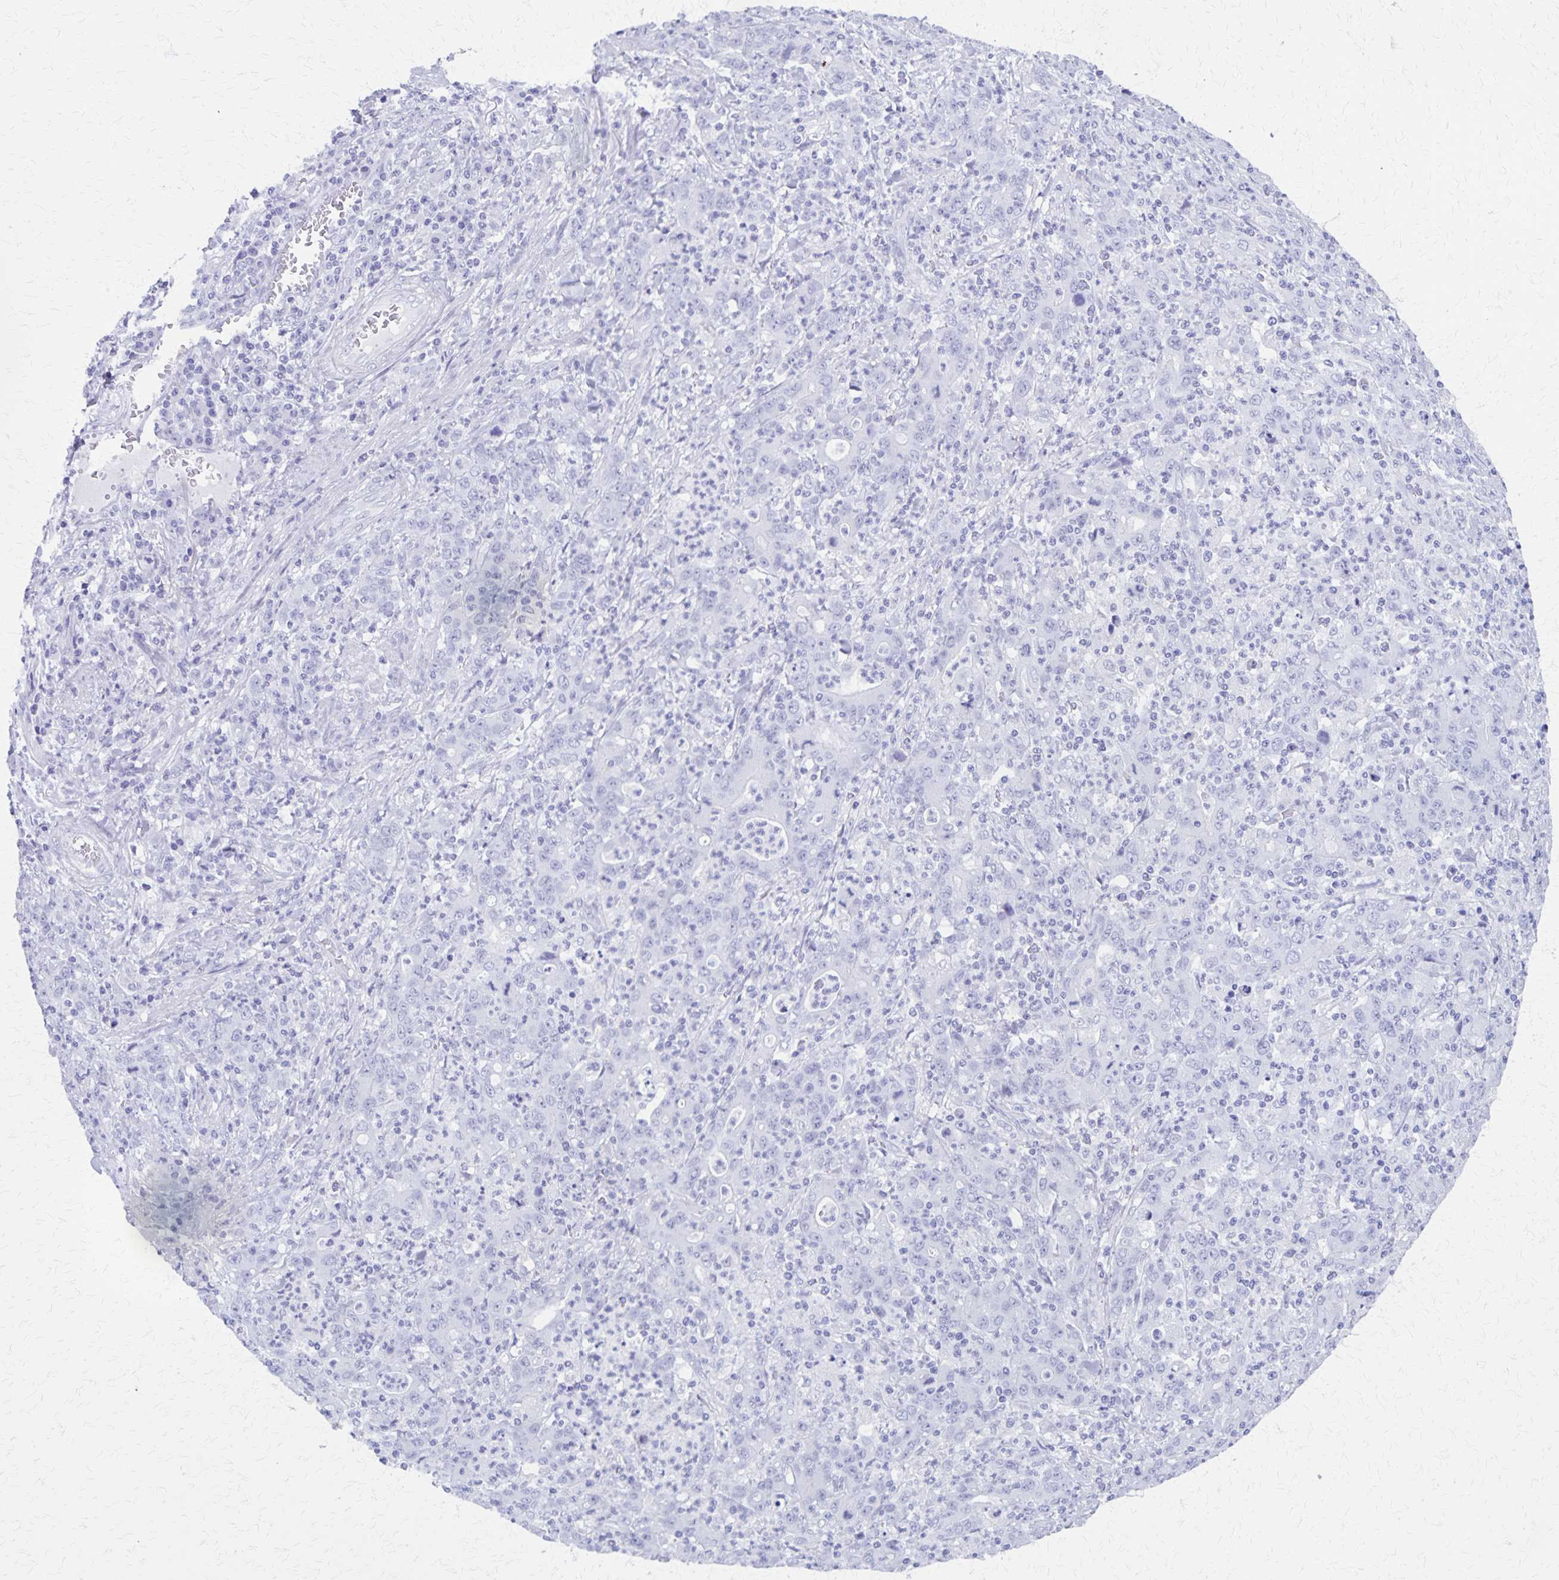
{"staining": {"intensity": "negative", "quantity": "none", "location": "none"}, "tissue": "stomach cancer", "cell_type": "Tumor cells", "image_type": "cancer", "snomed": [{"axis": "morphology", "description": "Adenocarcinoma, NOS"}, {"axis": "topography", "description": "Stomach, upper"}], "caption": "A high-resolution histopathology image shows immunohistochemistry staining of stomach cancer, which demonstrates no significant positivity in tumor cells. (IHC, brightfield microscopy, high magnification).", "gene": "DEFA5", "patient": {"sex": "male", "age": 69}}